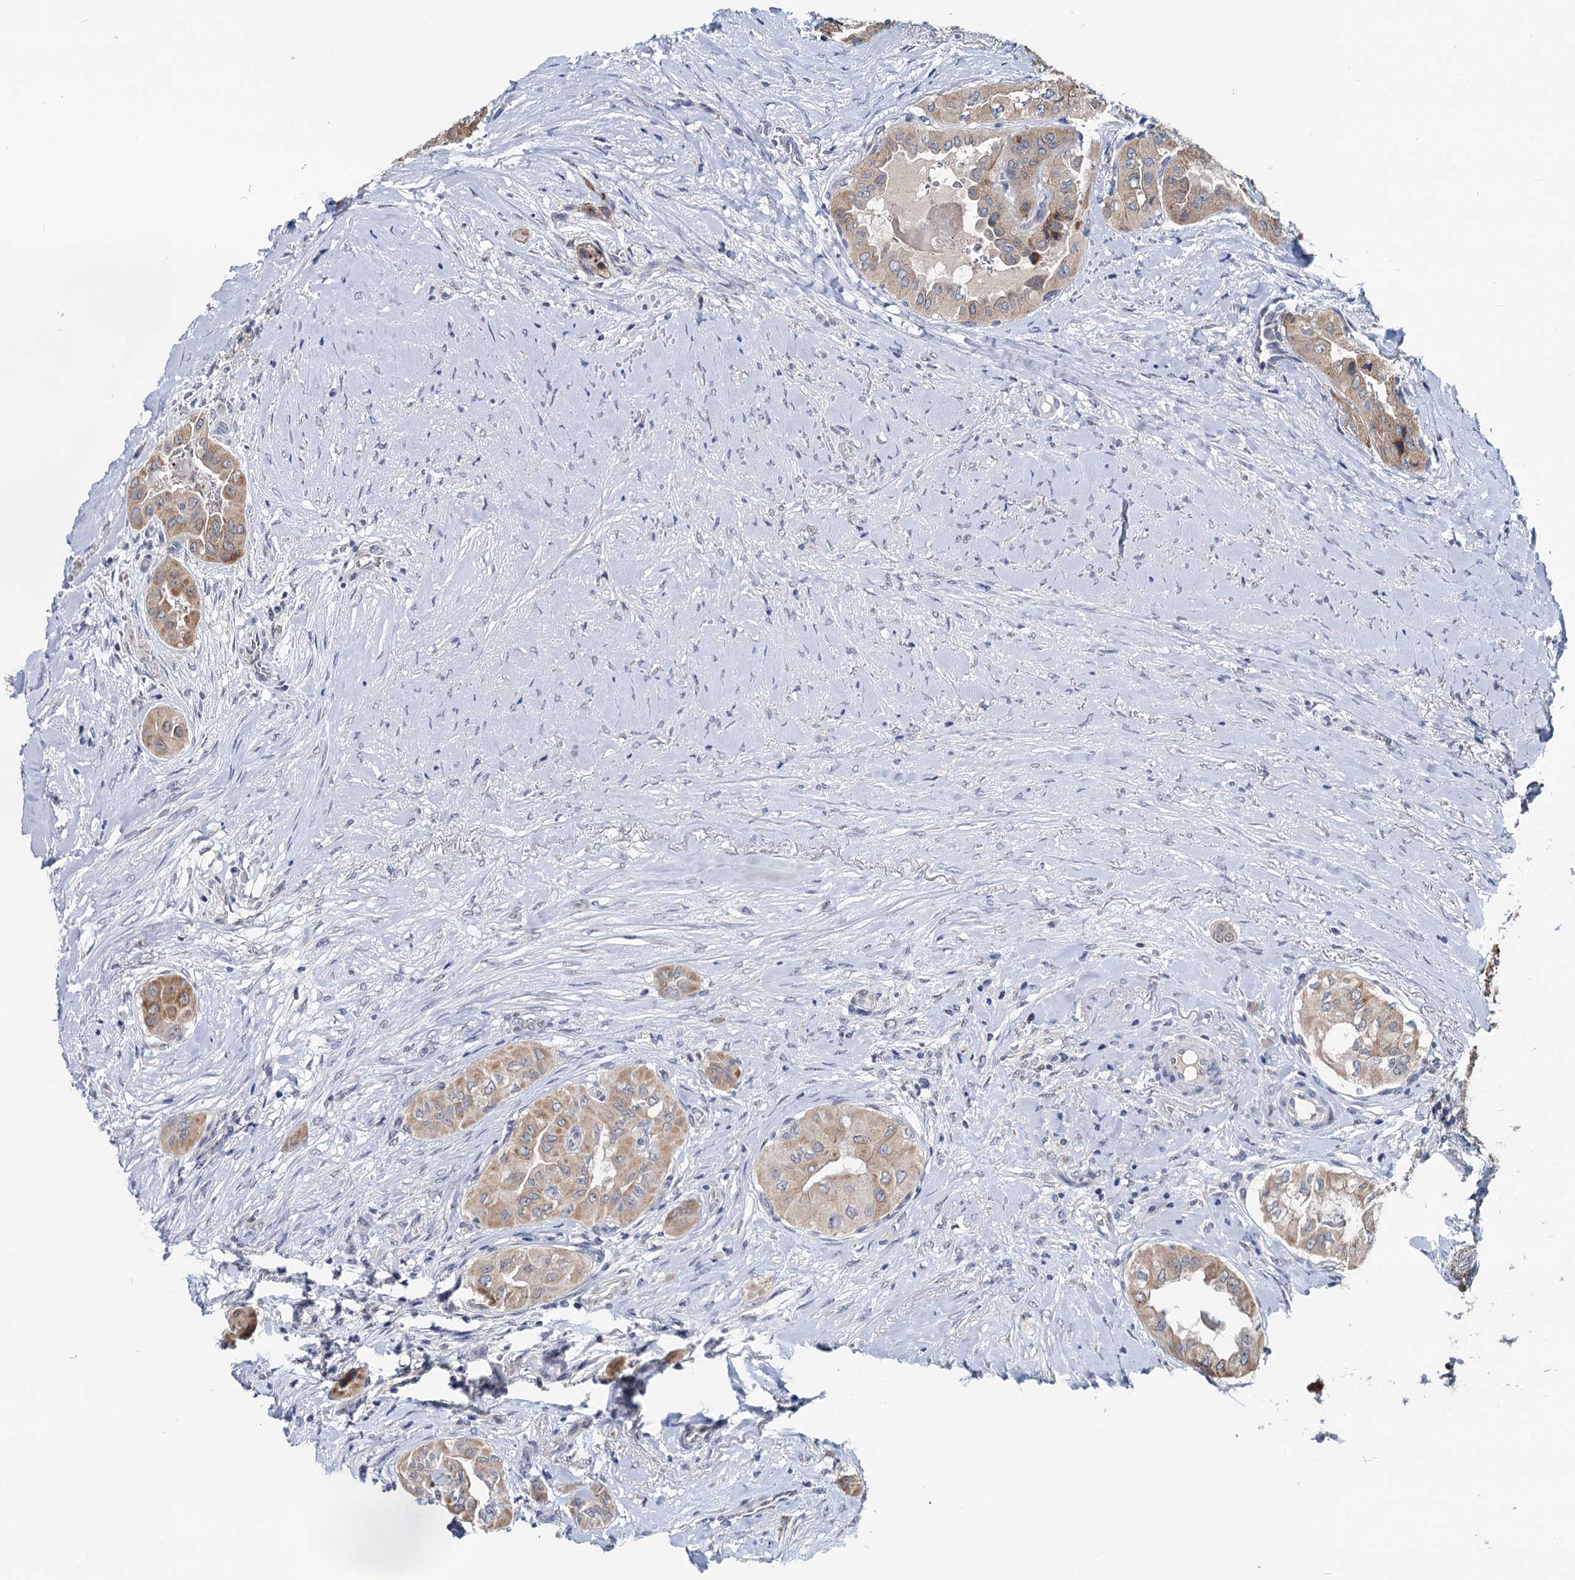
{"staining": {"intensity": "moderate", "quantity": ">75%", "location": "cytoplasmic/membranous"}, "tissue": "thyroid cancer", "cell_type": "Tumor cells", "image_type": "cancer", "snomed": [{"axis": "morphology", "description": "Papillary adenocarcinoma, NOS"}, {"axis": "topography", "description": "Thyroid gland"}], "caption": "IHC micrograph of human thyroid cancer (papillary adenocarcinoma) stained for a protein (brown), which shows medium levels of moderate cytoplasmic/membranous staining in approximately >75% of tumor cells.", "gene": "RITA1", "patient": {"sex": "female", "age": 59}}